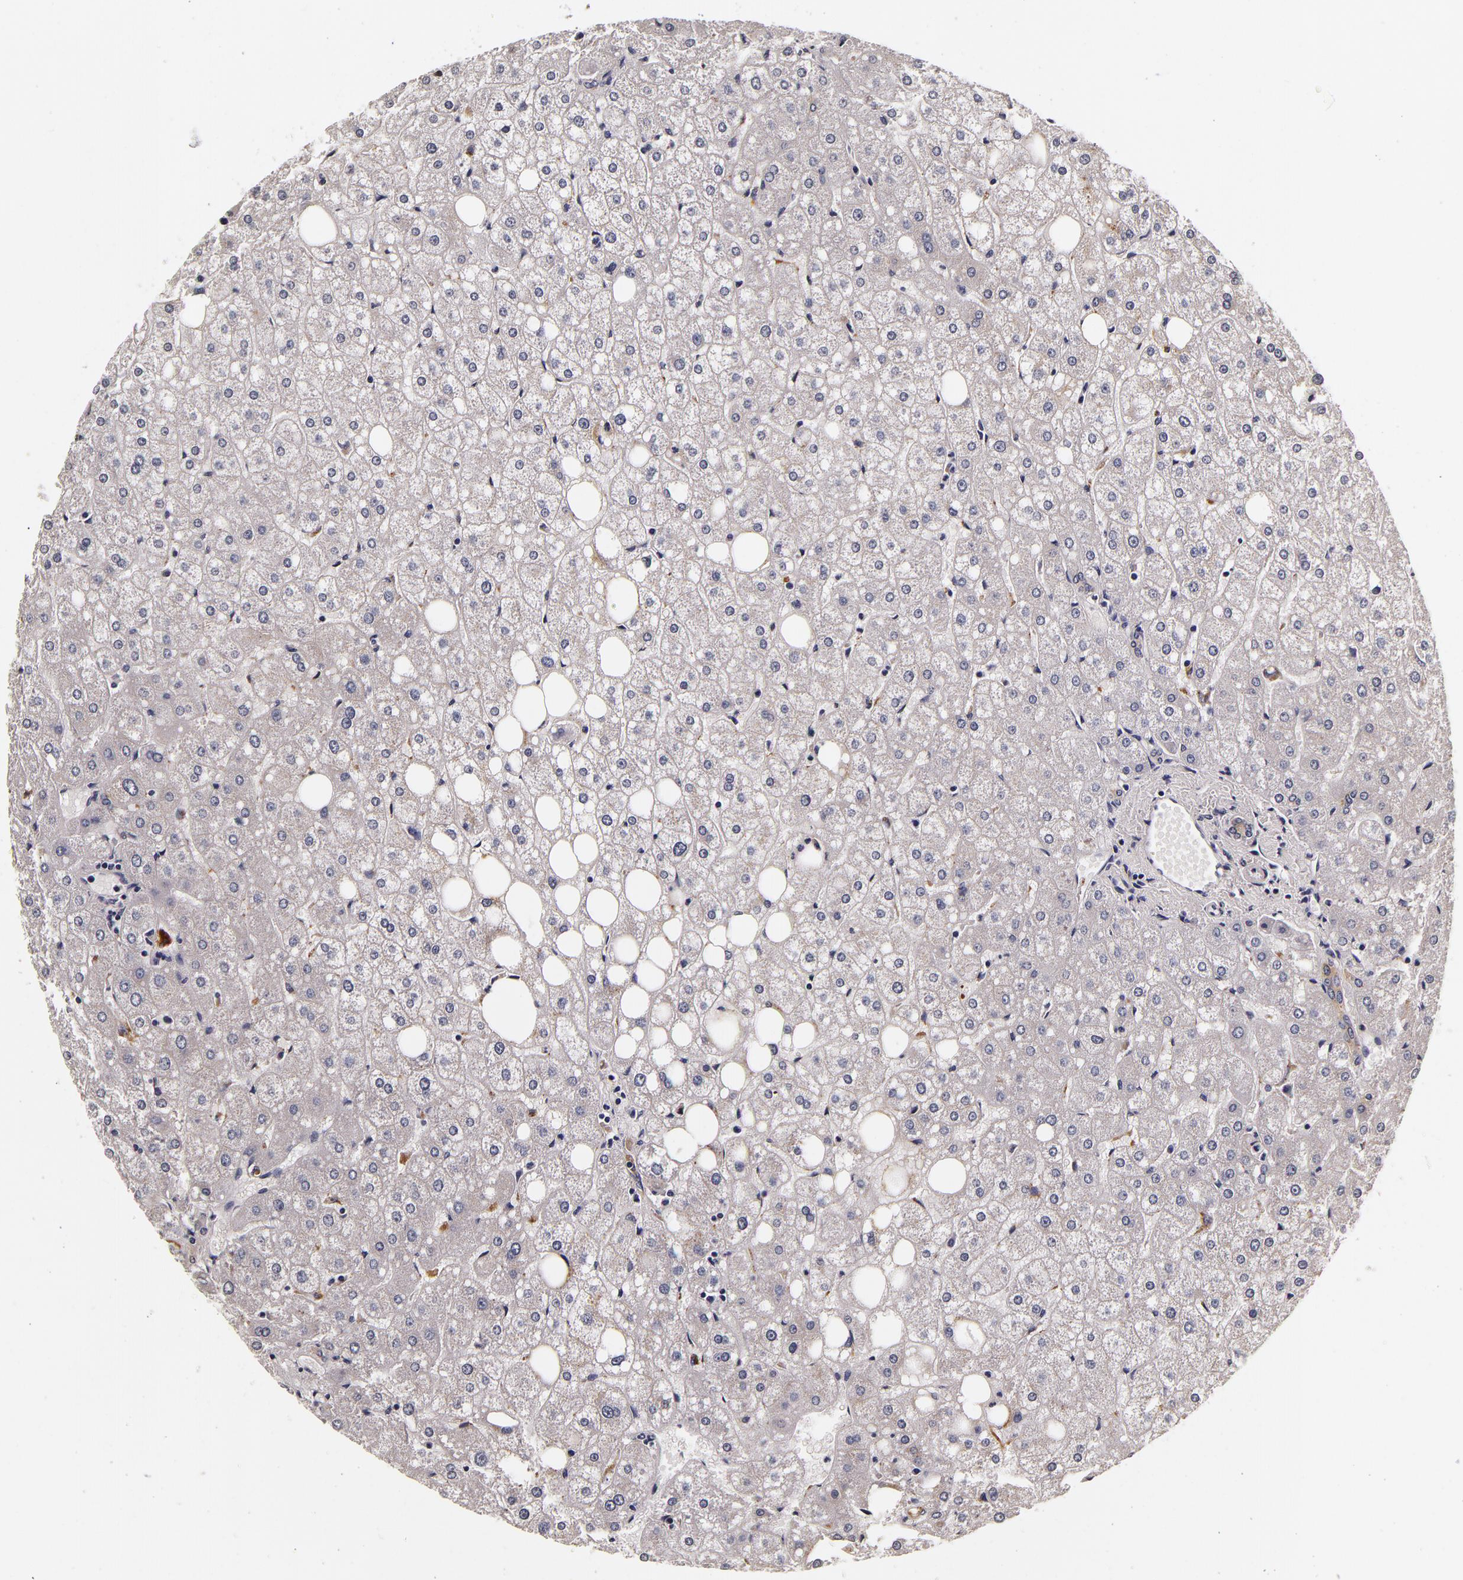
{"staining": {"intensity": "negative", "quantity": "none", "location": "none"}, "tissue": "liver", "cell_type": "Cholangiocytes", "image_type": "normal", "snomed": [{"axis": "morphology", "description": "Normal tissue, NOS"}, {"axis": "topography", "description": "Liver"}], "caption": "High magnification brightfield microscopy of normal liver stained with DAB (brown) and counterstained with hematoxylin (blue): cholangiocytes show no significant positivity. (Brightfield microscopy of DAB immunohistochemistry (IHC) at high magnification).", "gene": "LGALS3BP", "patient": {"sex": "male", "age": 35}}